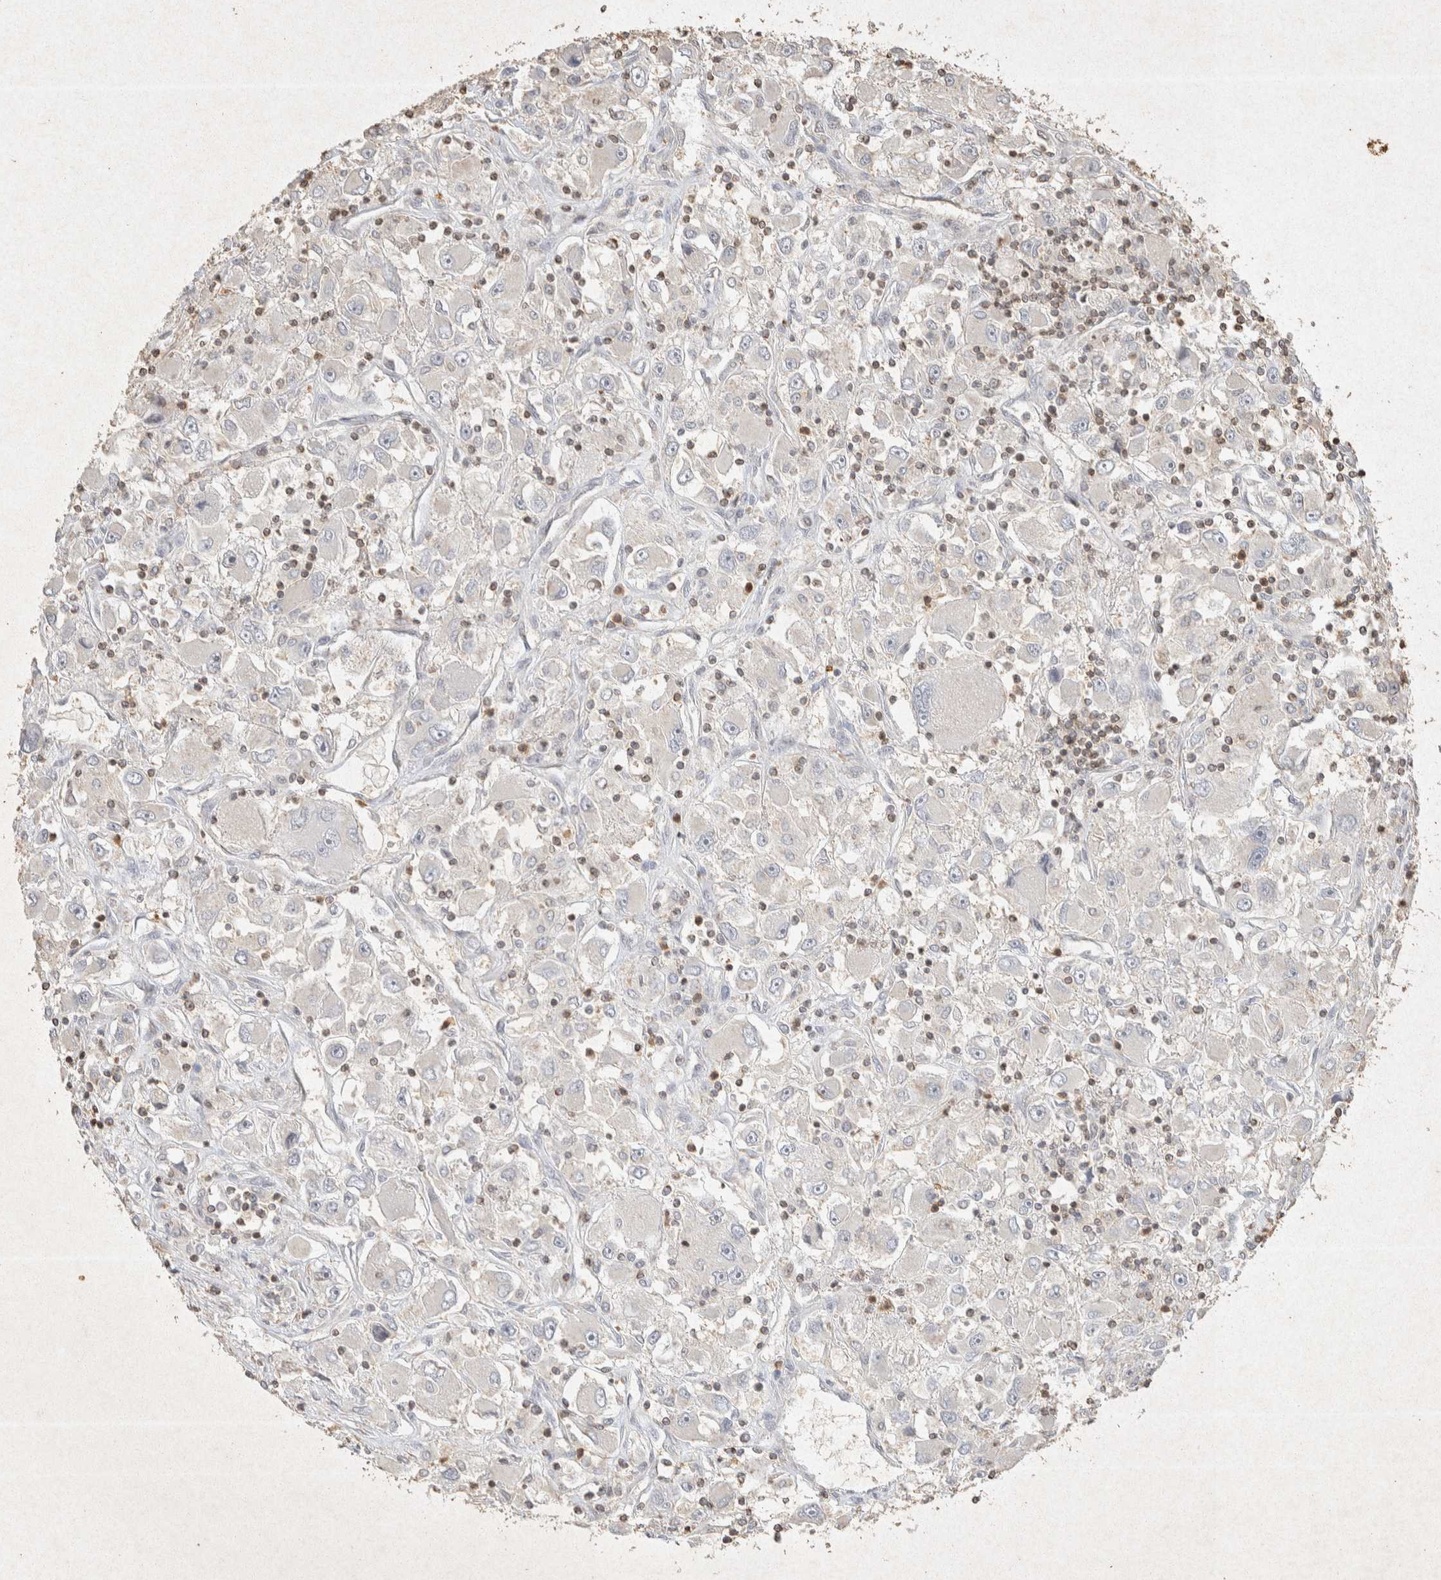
{"staining": {"intensity": "negative", "quantity": "none", "location": "none"}, "tissue": "renal cancer", "cell_type": "Tumor cells", "image_type": "cancer", "snomed": [{"axis": "morphology", "description": "Adenocarcinoma, NOS"}, {"axis": "topography", "description": "Kidney"}], "caption": "Human renal adenocarcinoma stained for a protein using immunohistochemistry displays no positivity in tumor cells.", "gene": "RAC2", "patient": {"sex": "female", "age": 52}}